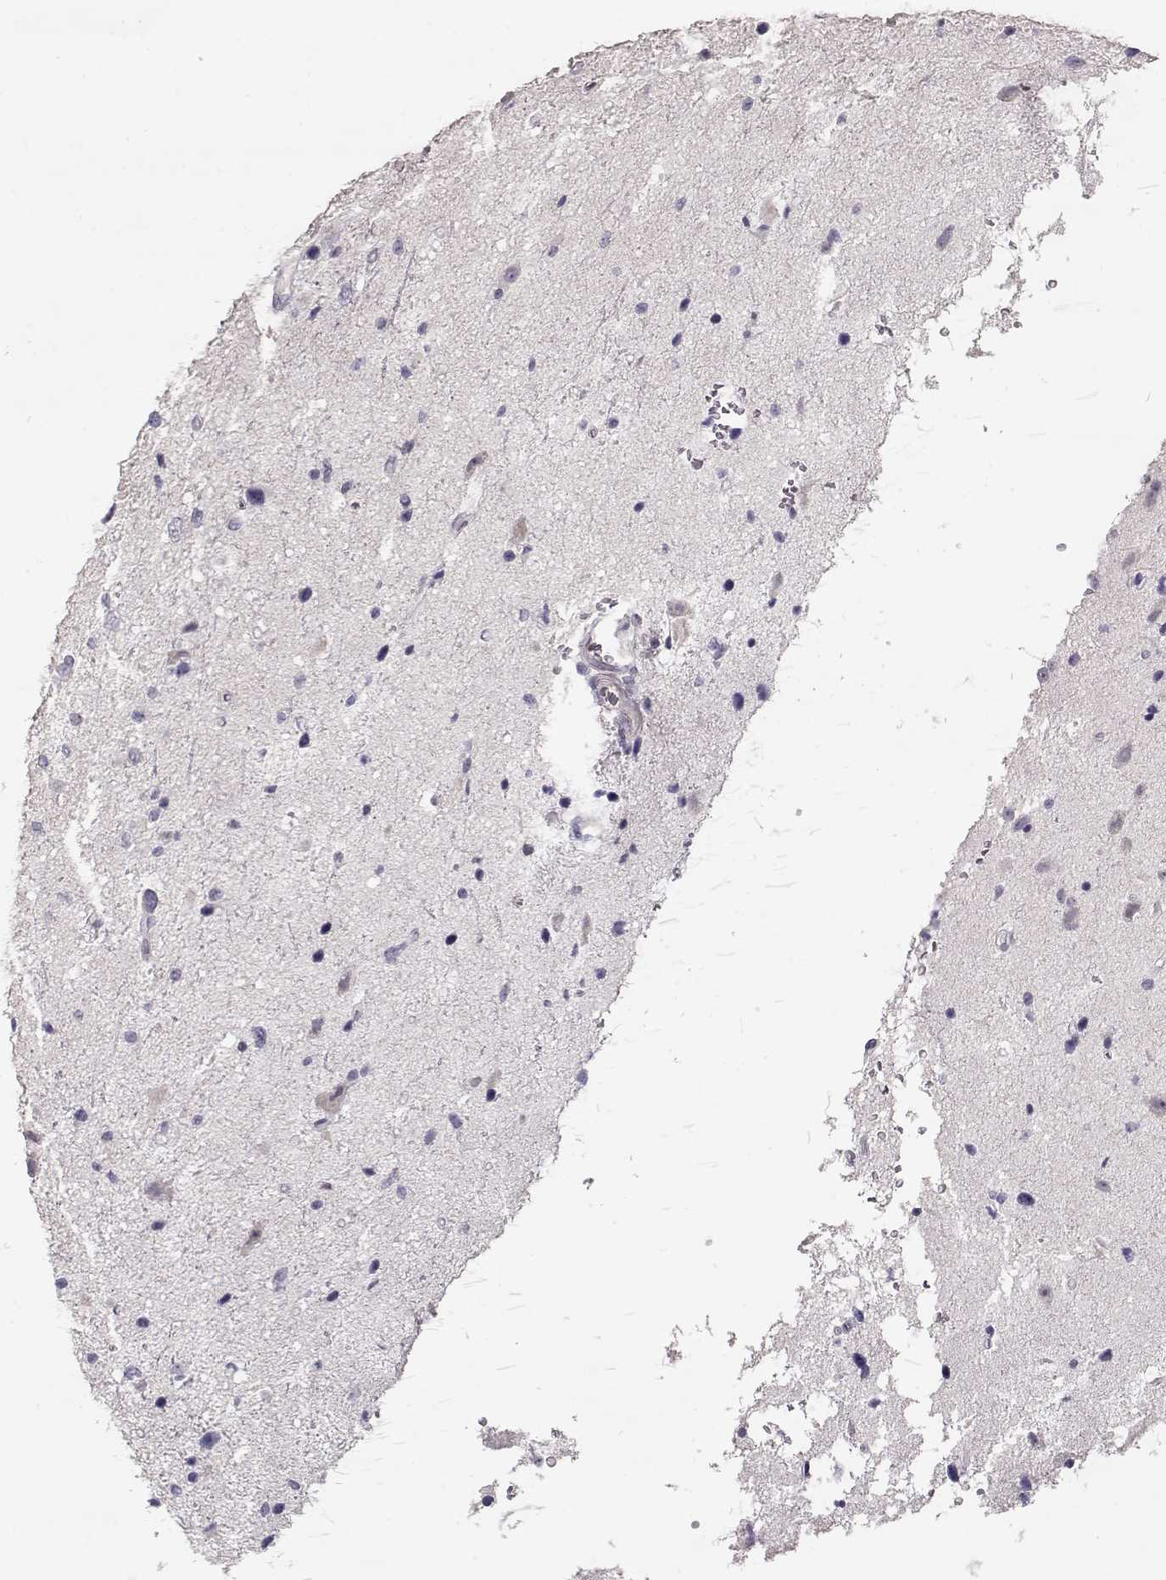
{"staining": {"intensity": "negative", "quantity": "none", "location": "none"}, "tissue": "glioma", "cell_type": "Tumor cells", "image_type": "cancer", "snomed": [{"axis": "morphology", "description": "Glioma, malignant, Low grade"}, {"axis": "topography", "description": "Brain"}], "caption": "Tumor cells show no significant protein positivity in low-grade glioma (malignant).", "gene": "SLC18A1", "patient": {"sex": "female", "age": 32}}